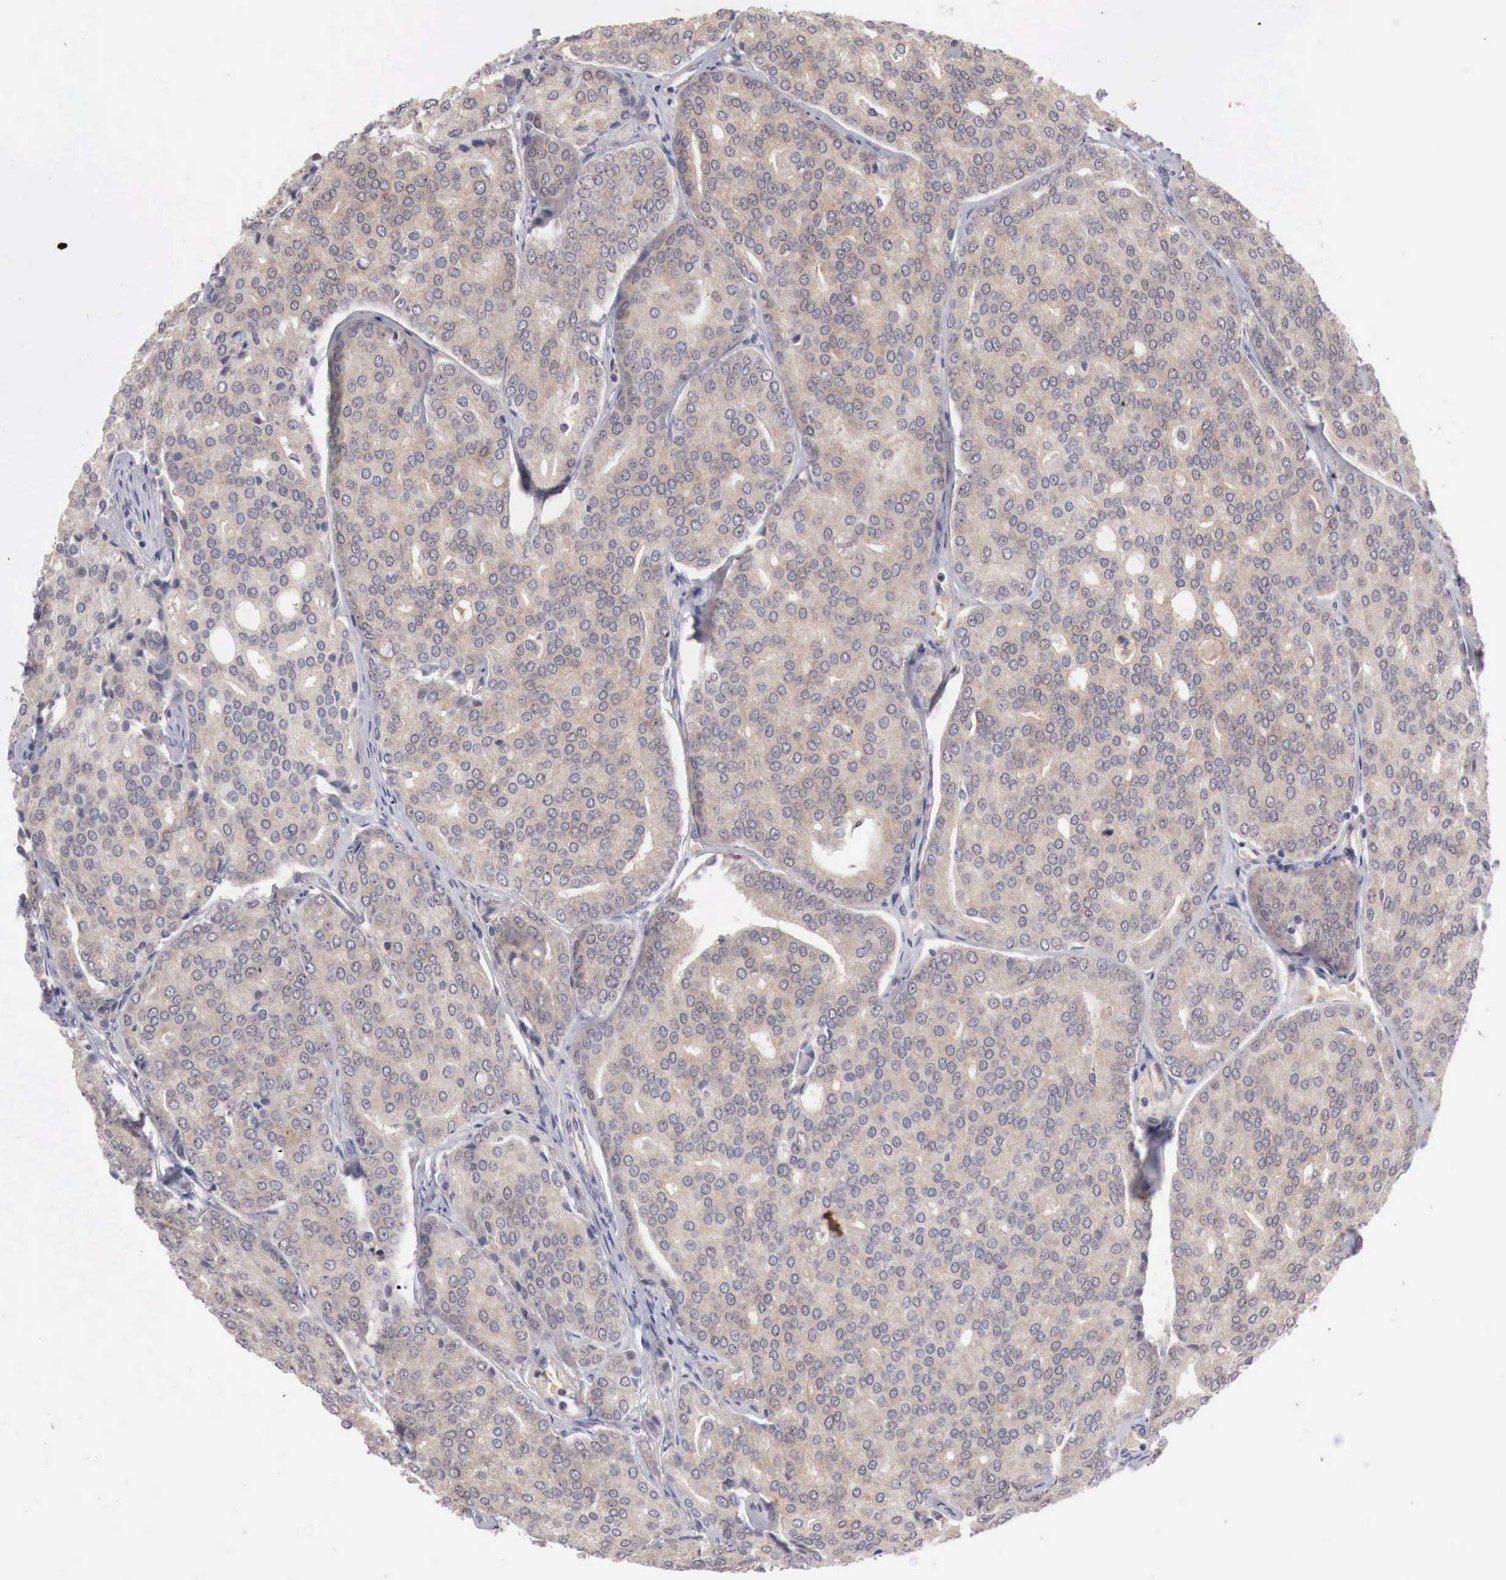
{"staining": {"intensity": "weak", "quantity": "25%-75%", "location": "cytoplasmic/membranous"}, "tissue": "prostate cancer", "cell_type": "Tumor cells", "image_type": "cancer", "snomed": [{"axis": "morphology", "description": "Adenocarcinoma, High grade"}, {"axis": "topography", "description": "Prostate"}], "caption": "Immunohistochemical staining of prostate cancer (adenocarcinoma (high-grade)) demonstrates low levels of weak cytoplasmic/membranous protein staining in approximately 25%-75% of tumor cells.", "gene": "GATA1", "patient": {"sex": "male", "age": 64}}